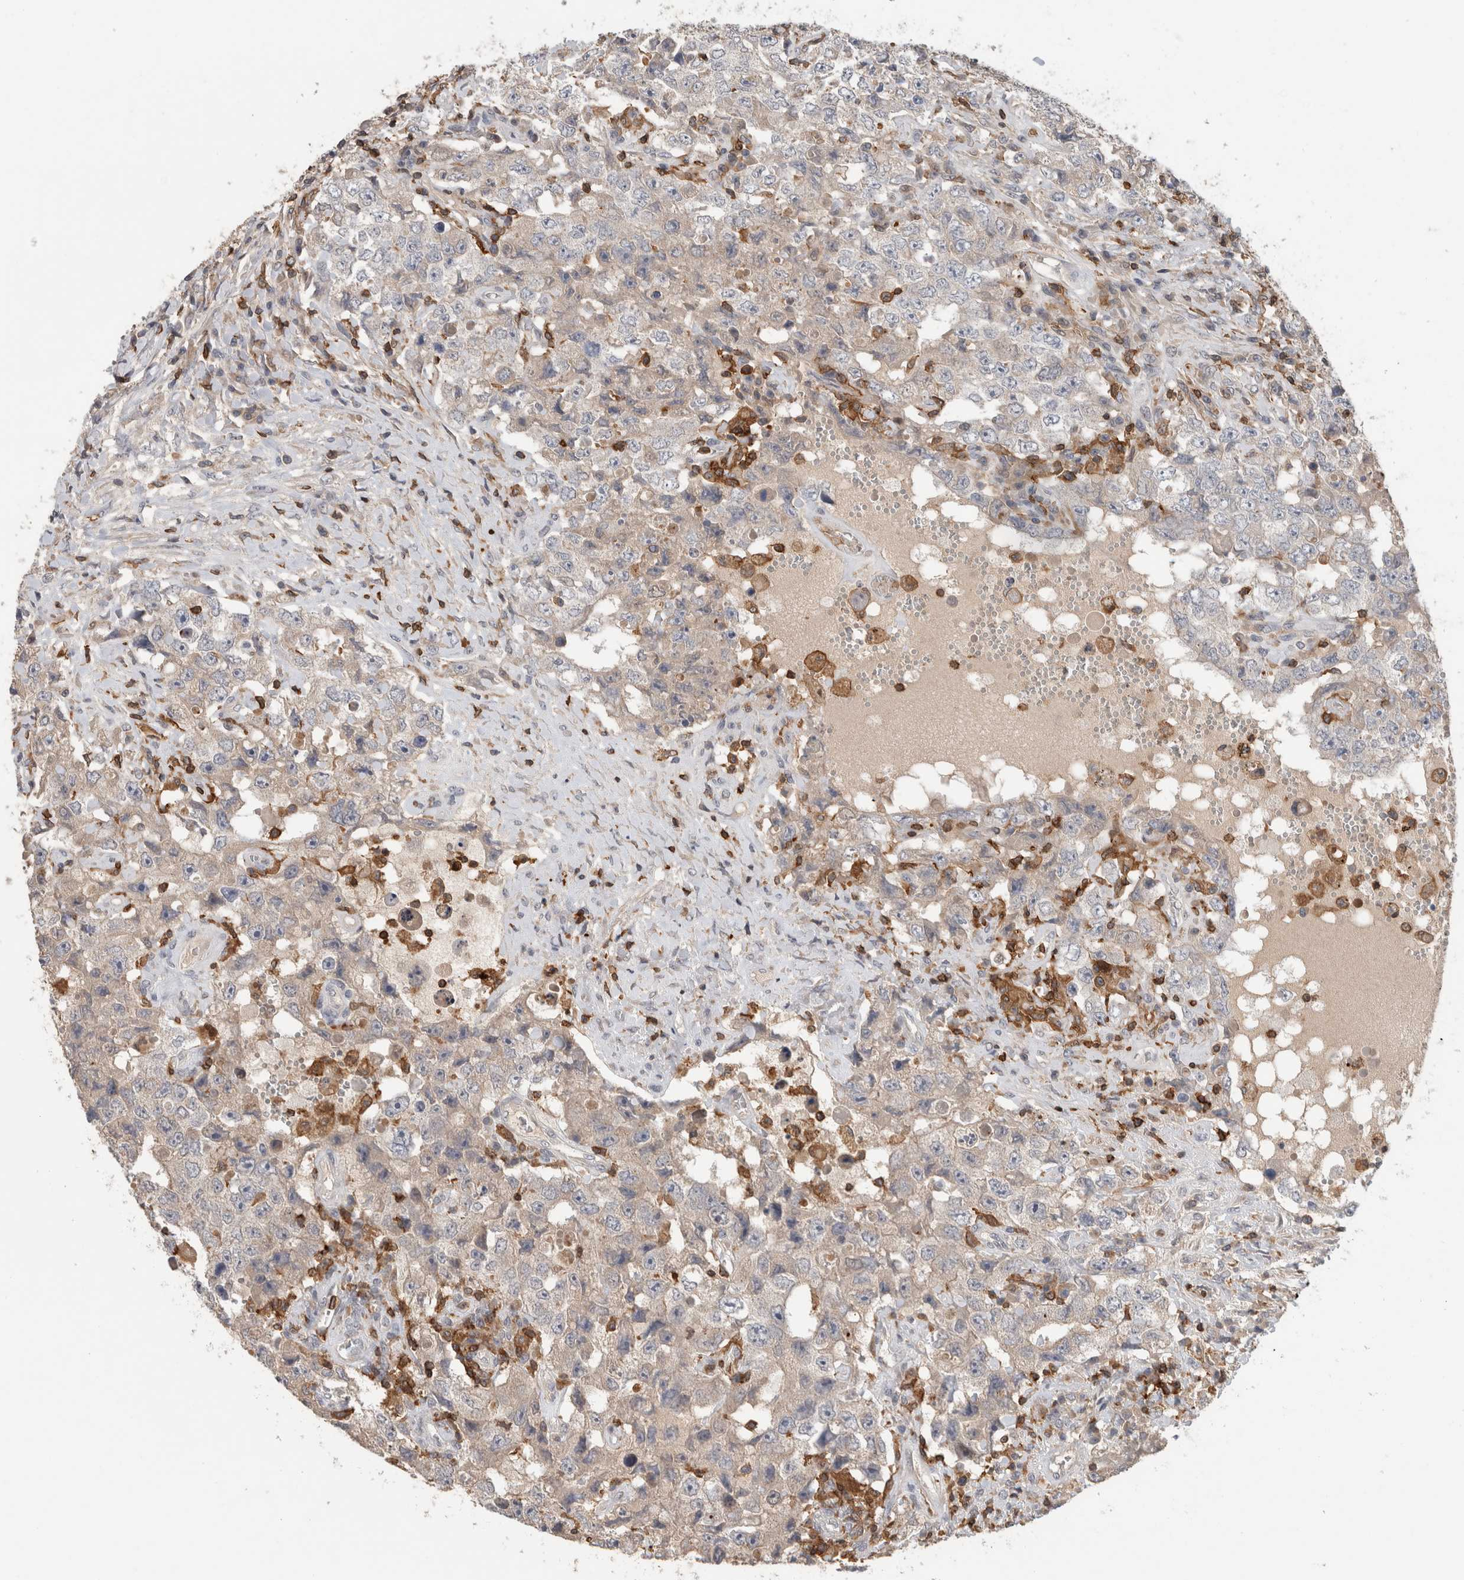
{"staining": {"intensity": "weak", "quantity": "25%-75%", "location": "cytoplasmic/membranous"}, "tissue": "testis cancer", "cell_type": "Tumor cells", "image_type": "cancer", "snomed": [{"axis": "morphology", "description": "Carcinoma, Embryonal, NOS"}, {"axis": "topography", "description": "Testis"}], "caption": "Immunohistochemistry (IHC) photomicrograph of testis cancer stained for a protein (brown), which displays low levels of weak cytoplasmic/membranous positivity in about 25%-75% of tumor cells.", "gene": "GFRA2", "patient": {"sex": "male", "age": 26}}